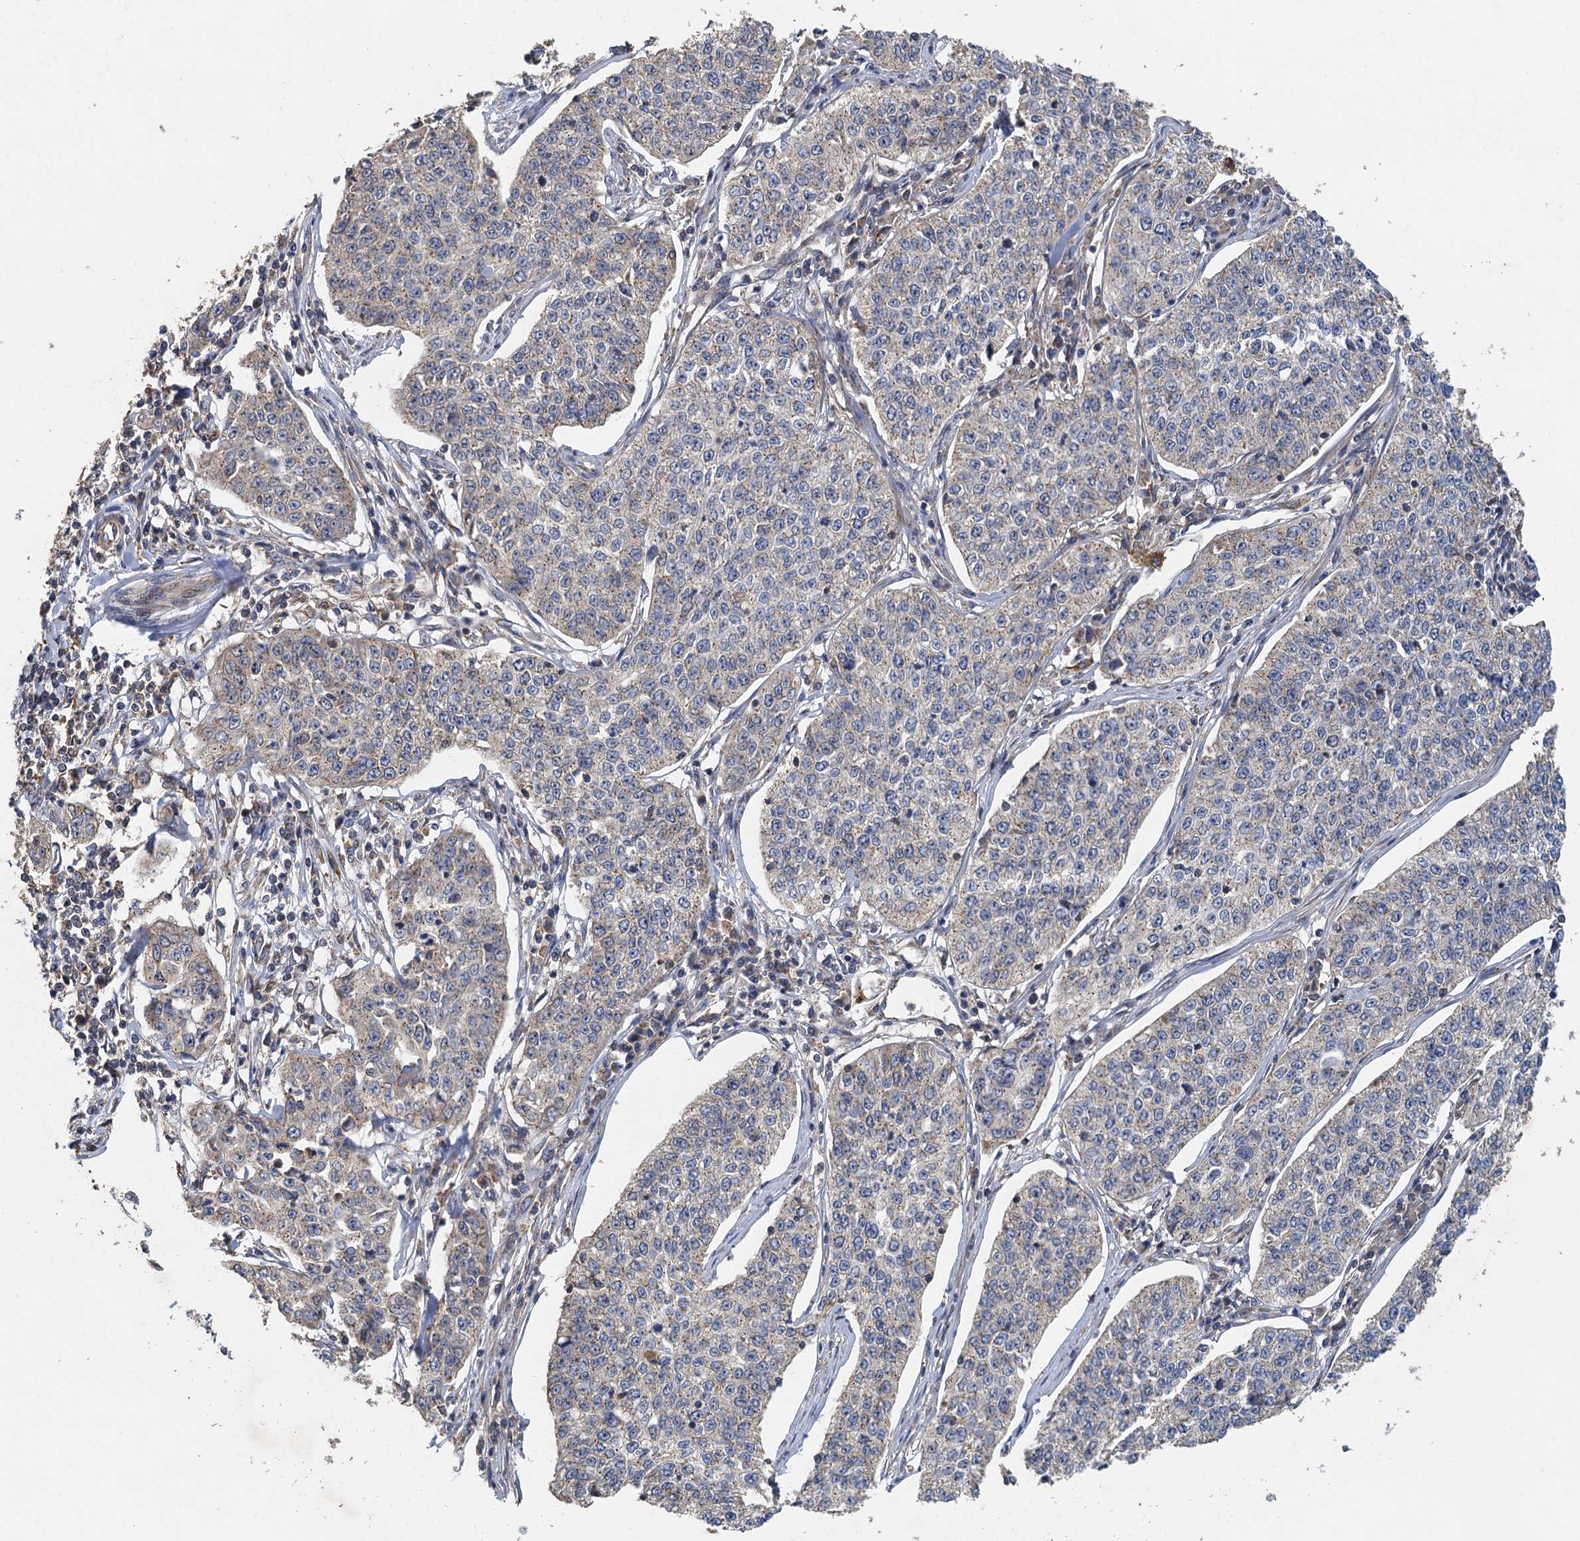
{"staining": {"intensity": "negative", "quantity": "none", "location": "none"}, "tissue": "cervical cancer", "cell_type": "Tumor cells", "image_type": "cancer", "snomed": [{"axis": "morphology", "description": "Squamous cell carcinoma, NOS"}, {"axis": "topography", "description": "Cervix"}], "caption": "DAB (3,3'-diaminobenzidine) immunohistochemical staining of human cervical cancer displays no significant positivity in tumor cells.", "gene": "BCS1L", "patient": {"sex": "female", "age": 35}}